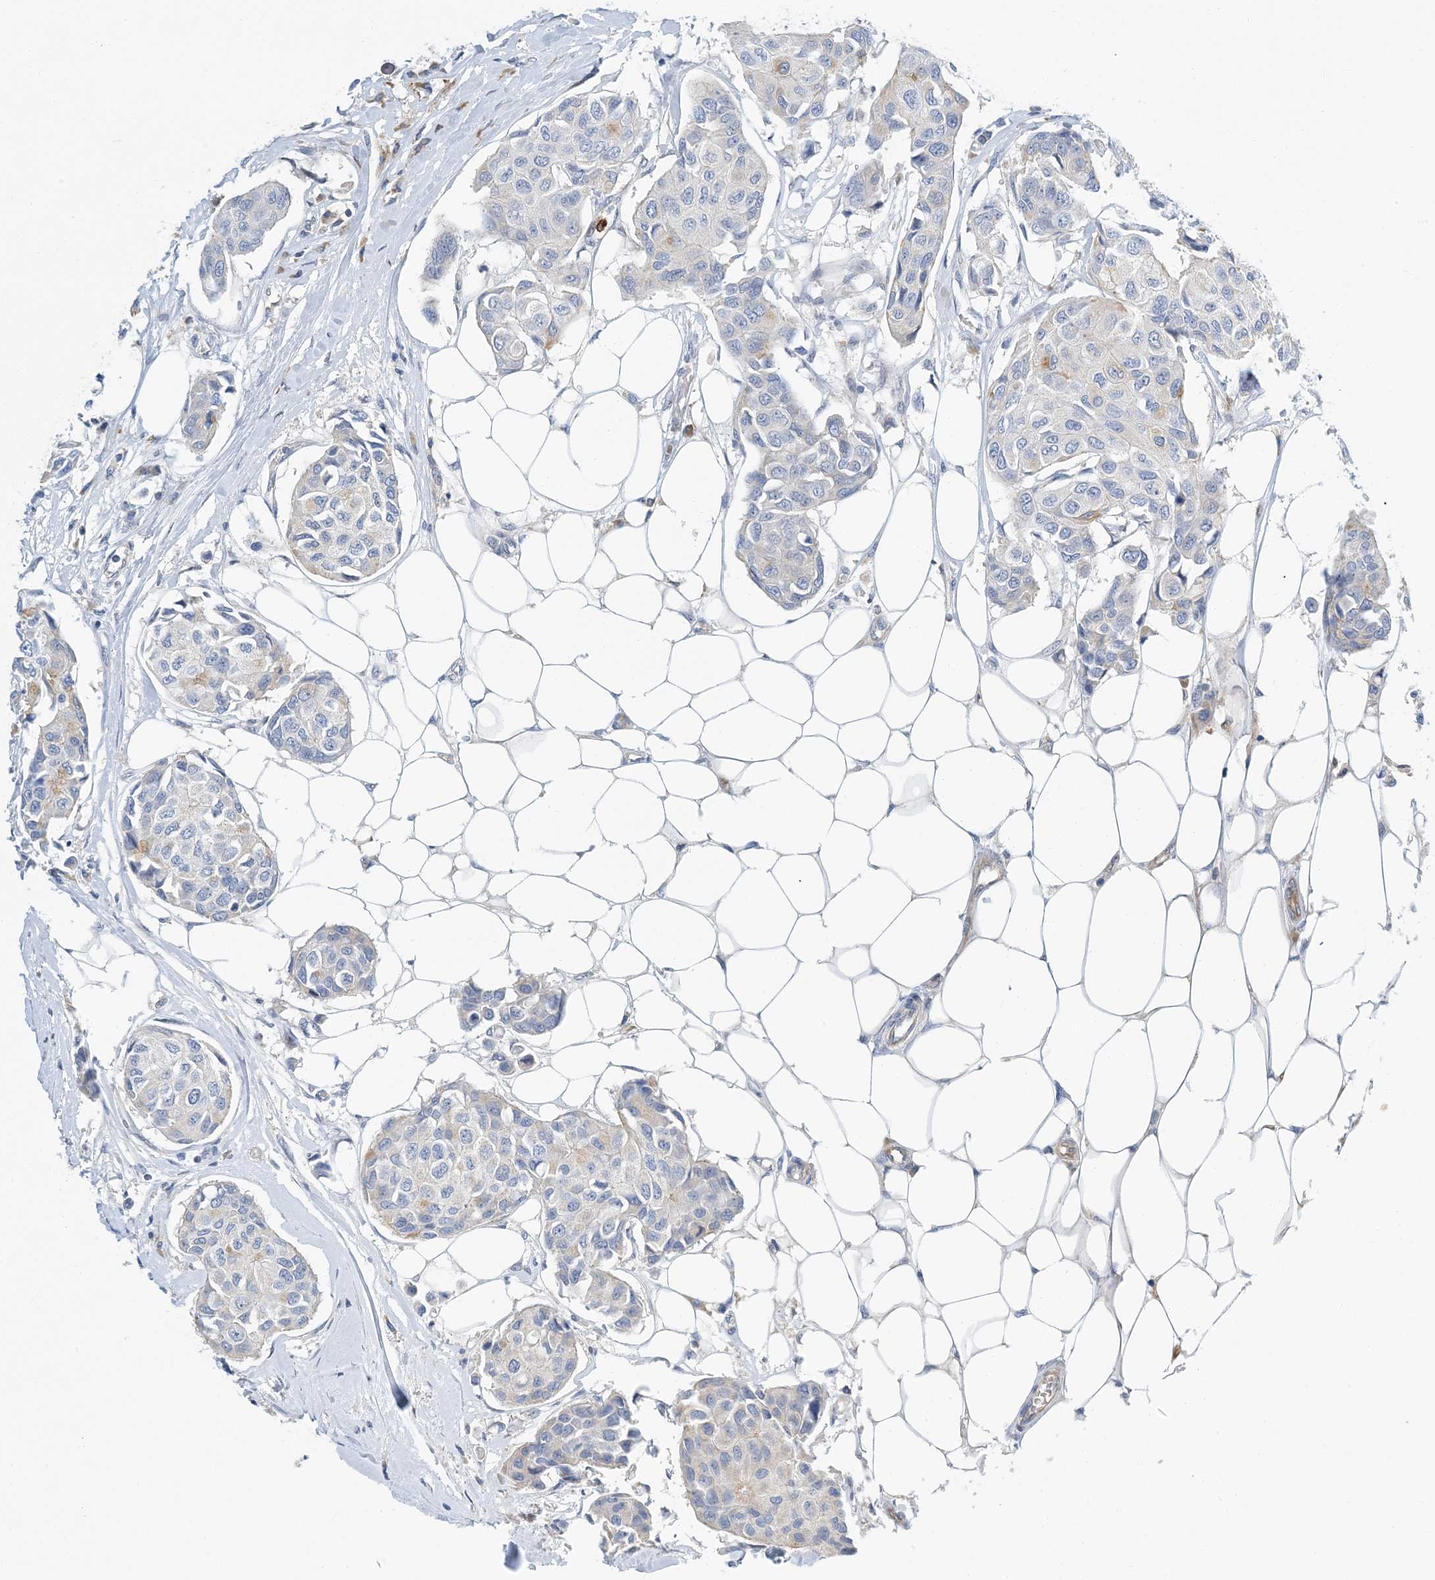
{"staining": {"intensity": "negative", "quantity": "none", "location": "none"}, "tissue": "breast cancer", "cell_type": "Tumor cells", "image_type": "cancer", "snomed": [{"axis": "morphology", "description": "Duct carcinoma"}, {"axis": "topography", "description": "Breast"}], "caption": "The IHC photomicrograph has no significant positivity in tumor cells of breast cancer (intraductal carcinoma) tissue.", "gene": "PCDHA2", "patient": {"sex": "female", "age": 80}}